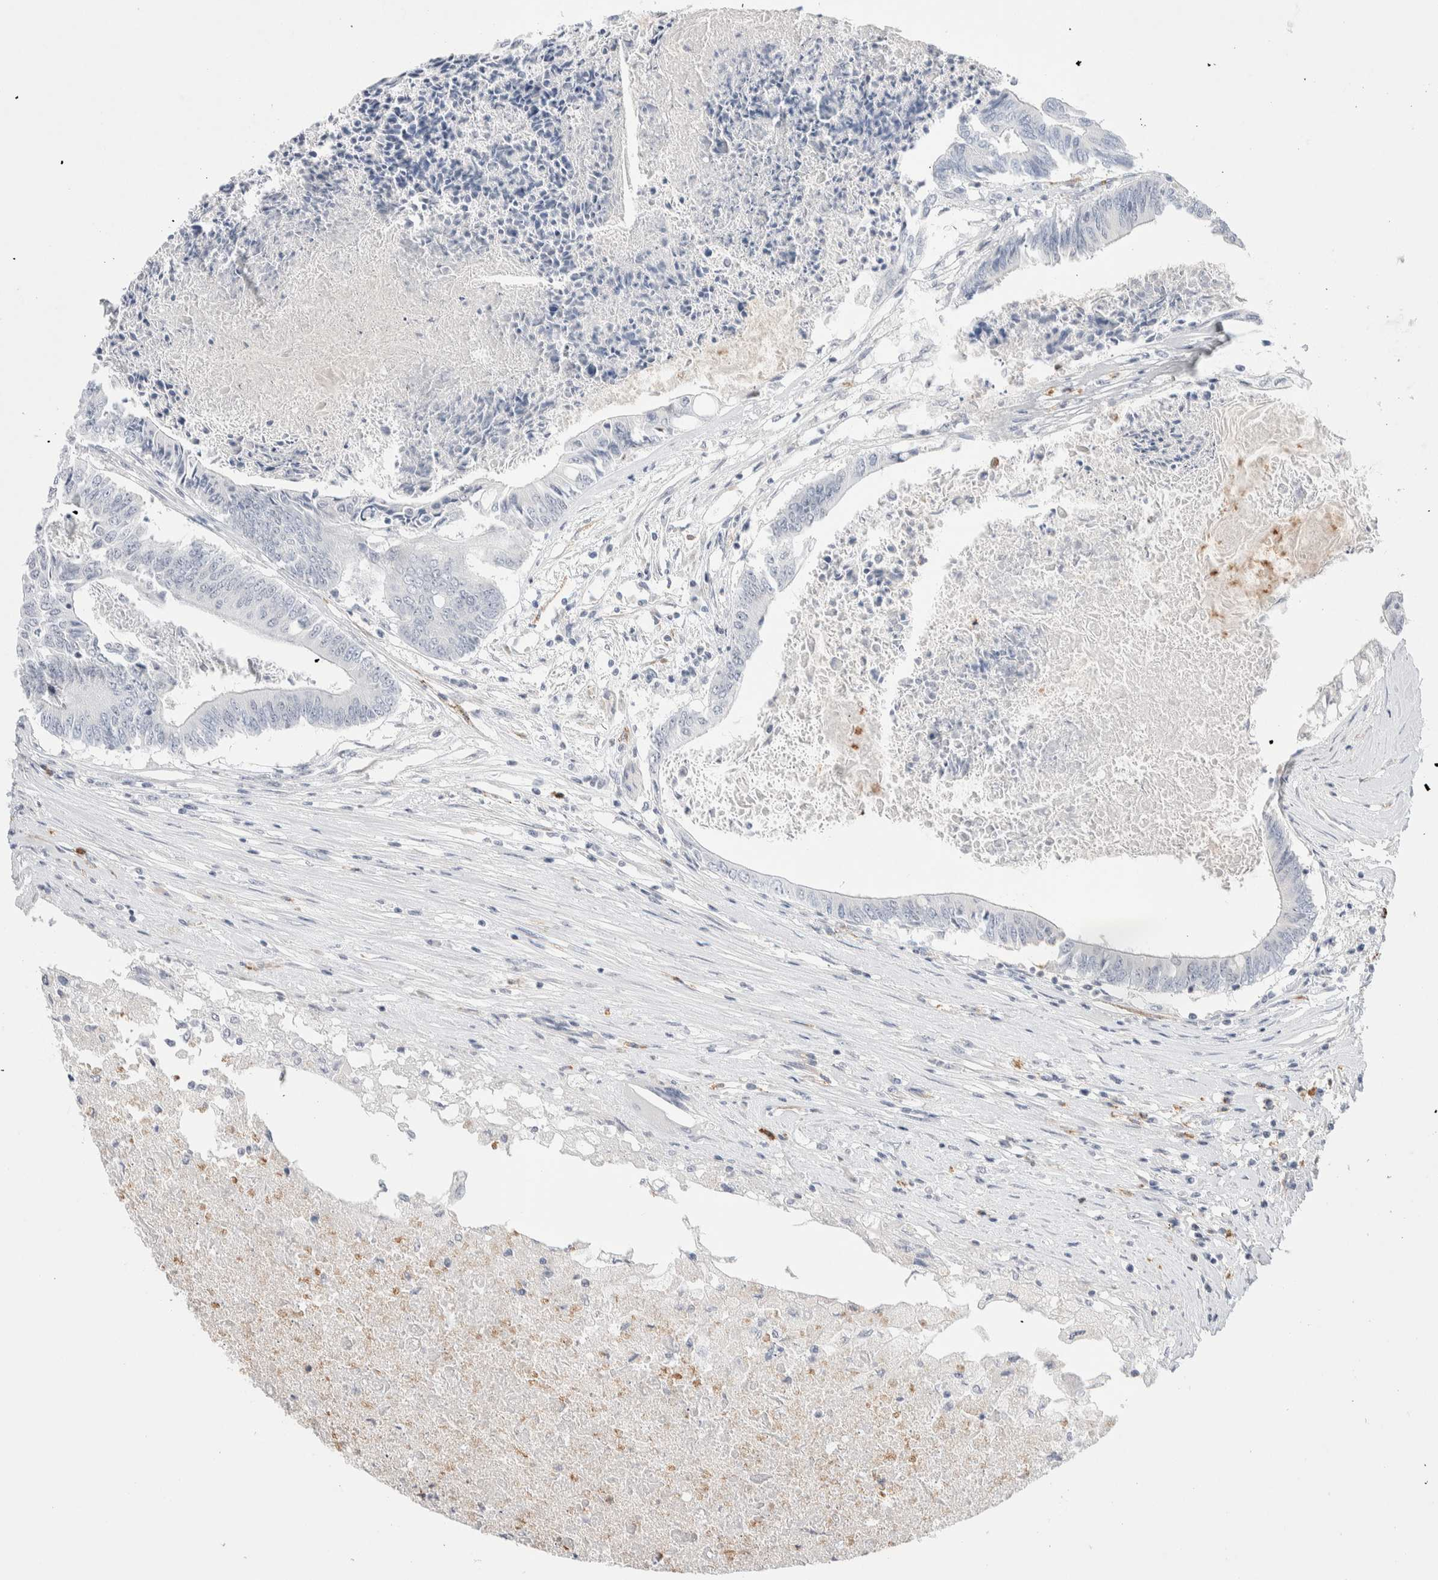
{"staining": {"intensity": "negative", "quantity": "none", "location": "none"}, "tissue": "colorectal cancer", "cell_type": "Tumor cells", "image_type": "cancer", "snomed": [{"axis": "morphology", "description": "Adenocarcinoma, NOS"}, {"axis": "topography", "description": "Rectum"}], "caption": "Immunohistochemistry of human colorectal adenocarcinoma reveals no positivity in tumor cells. The staining is performed using DAB brown chromogen with nuclei counter-stained in using hematoxylin.", "gene": "SEPTIN4", "patient": {"sex": "male", "age": 63}}